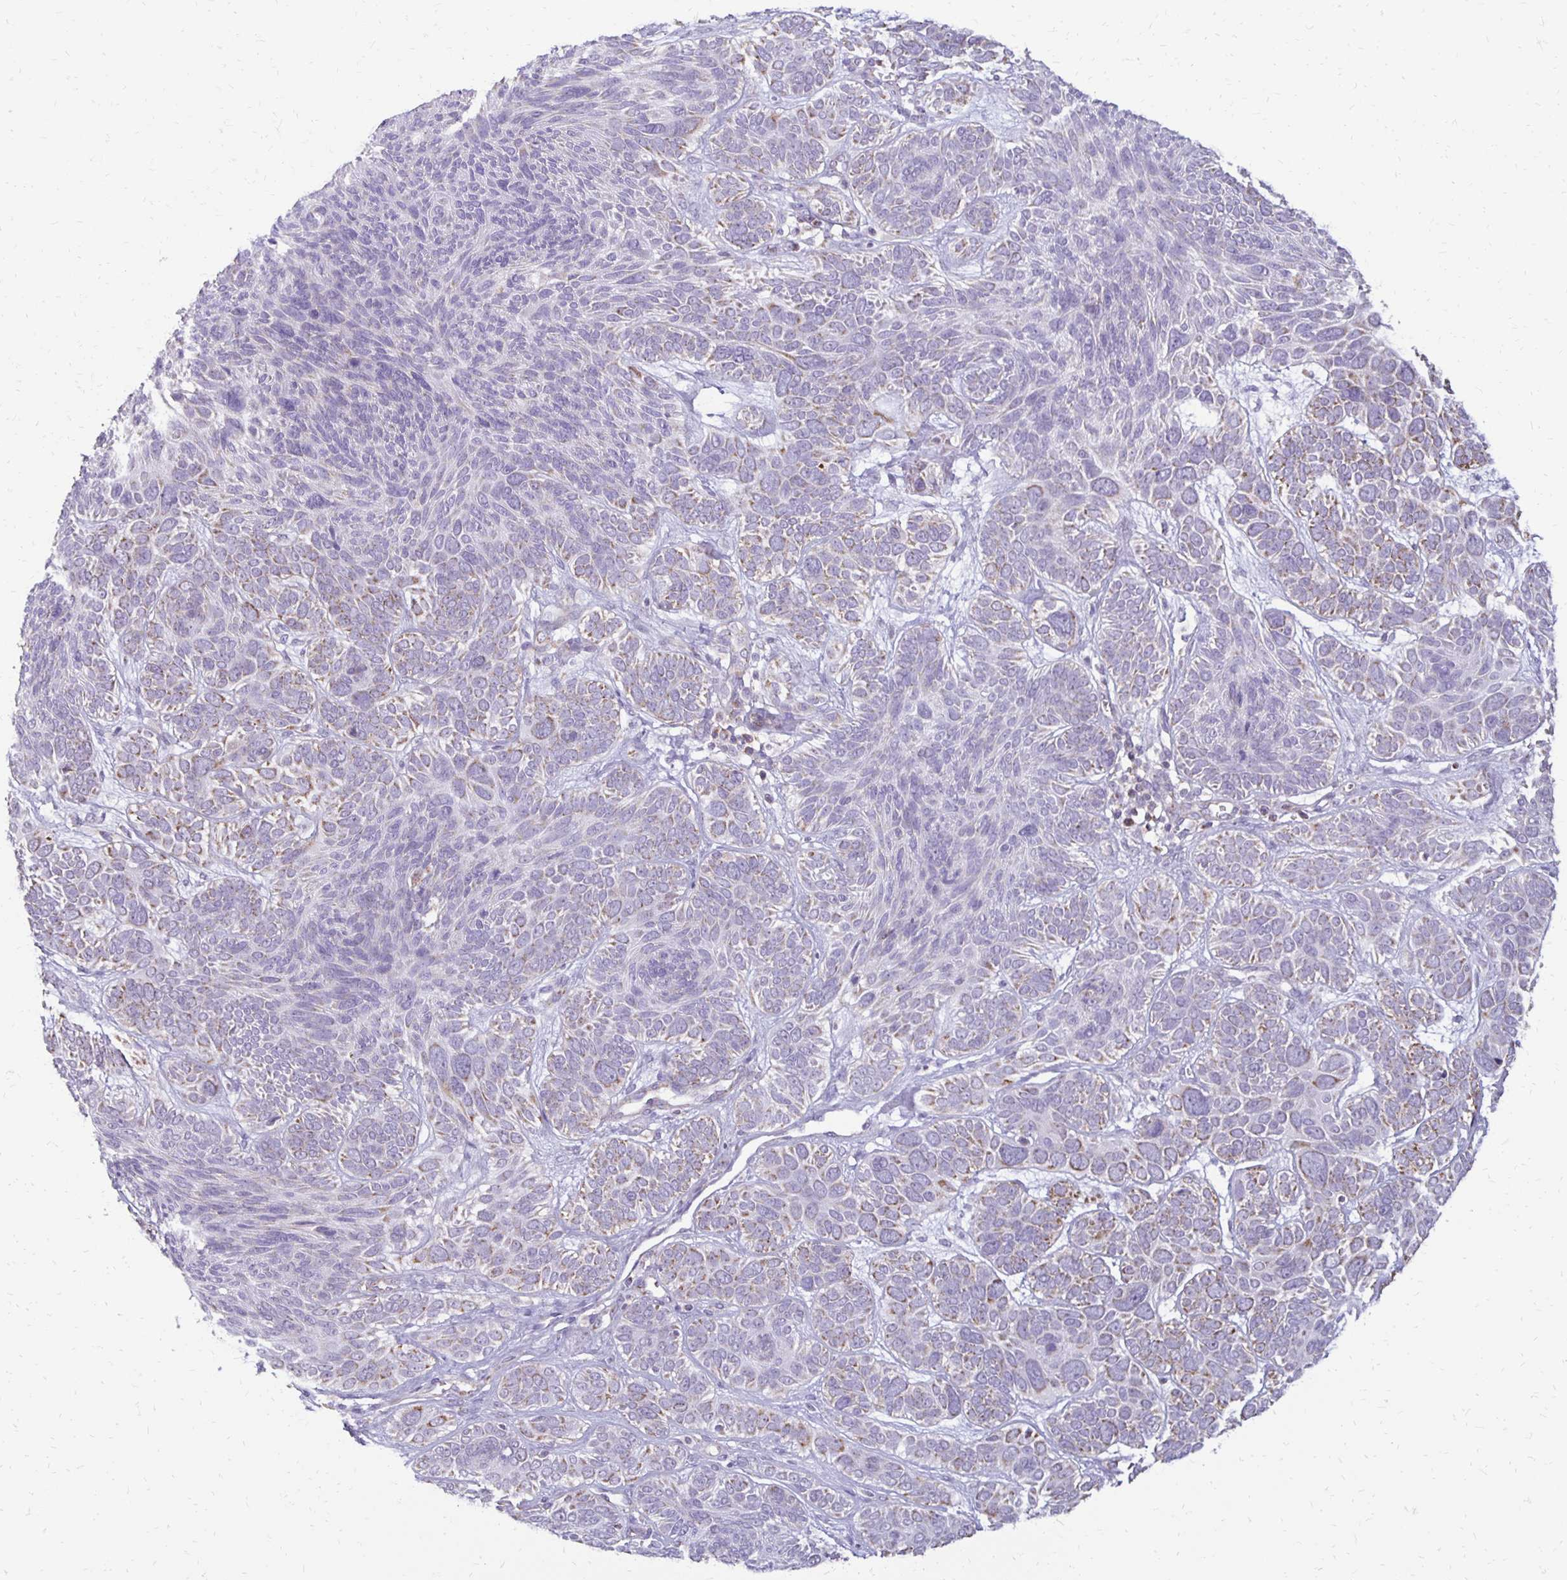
{"staining": {"intensity": "weak", "quantity": "25%-75%", "location": "cytoplasmic/membranous"}, "tissue": "skin cancer", "cell_type": "Tumor cells", "image_type": "cancer", "snomed": [{"axis": "morphology", "description": "Basal cell carcinoma"}, {"axis": "topography", "description": "Skin"}, {"axis": "topography", "description": "Skin of face"}], "caption": "Human skin basal cell carcinoma stained for a protein (brown) reveals weak cytoplasmic/membranous positive positivity in approximately 25%-75% of tumor cells.", "gene": "IER3", "patient": {"sex": "male", "age": 73}}